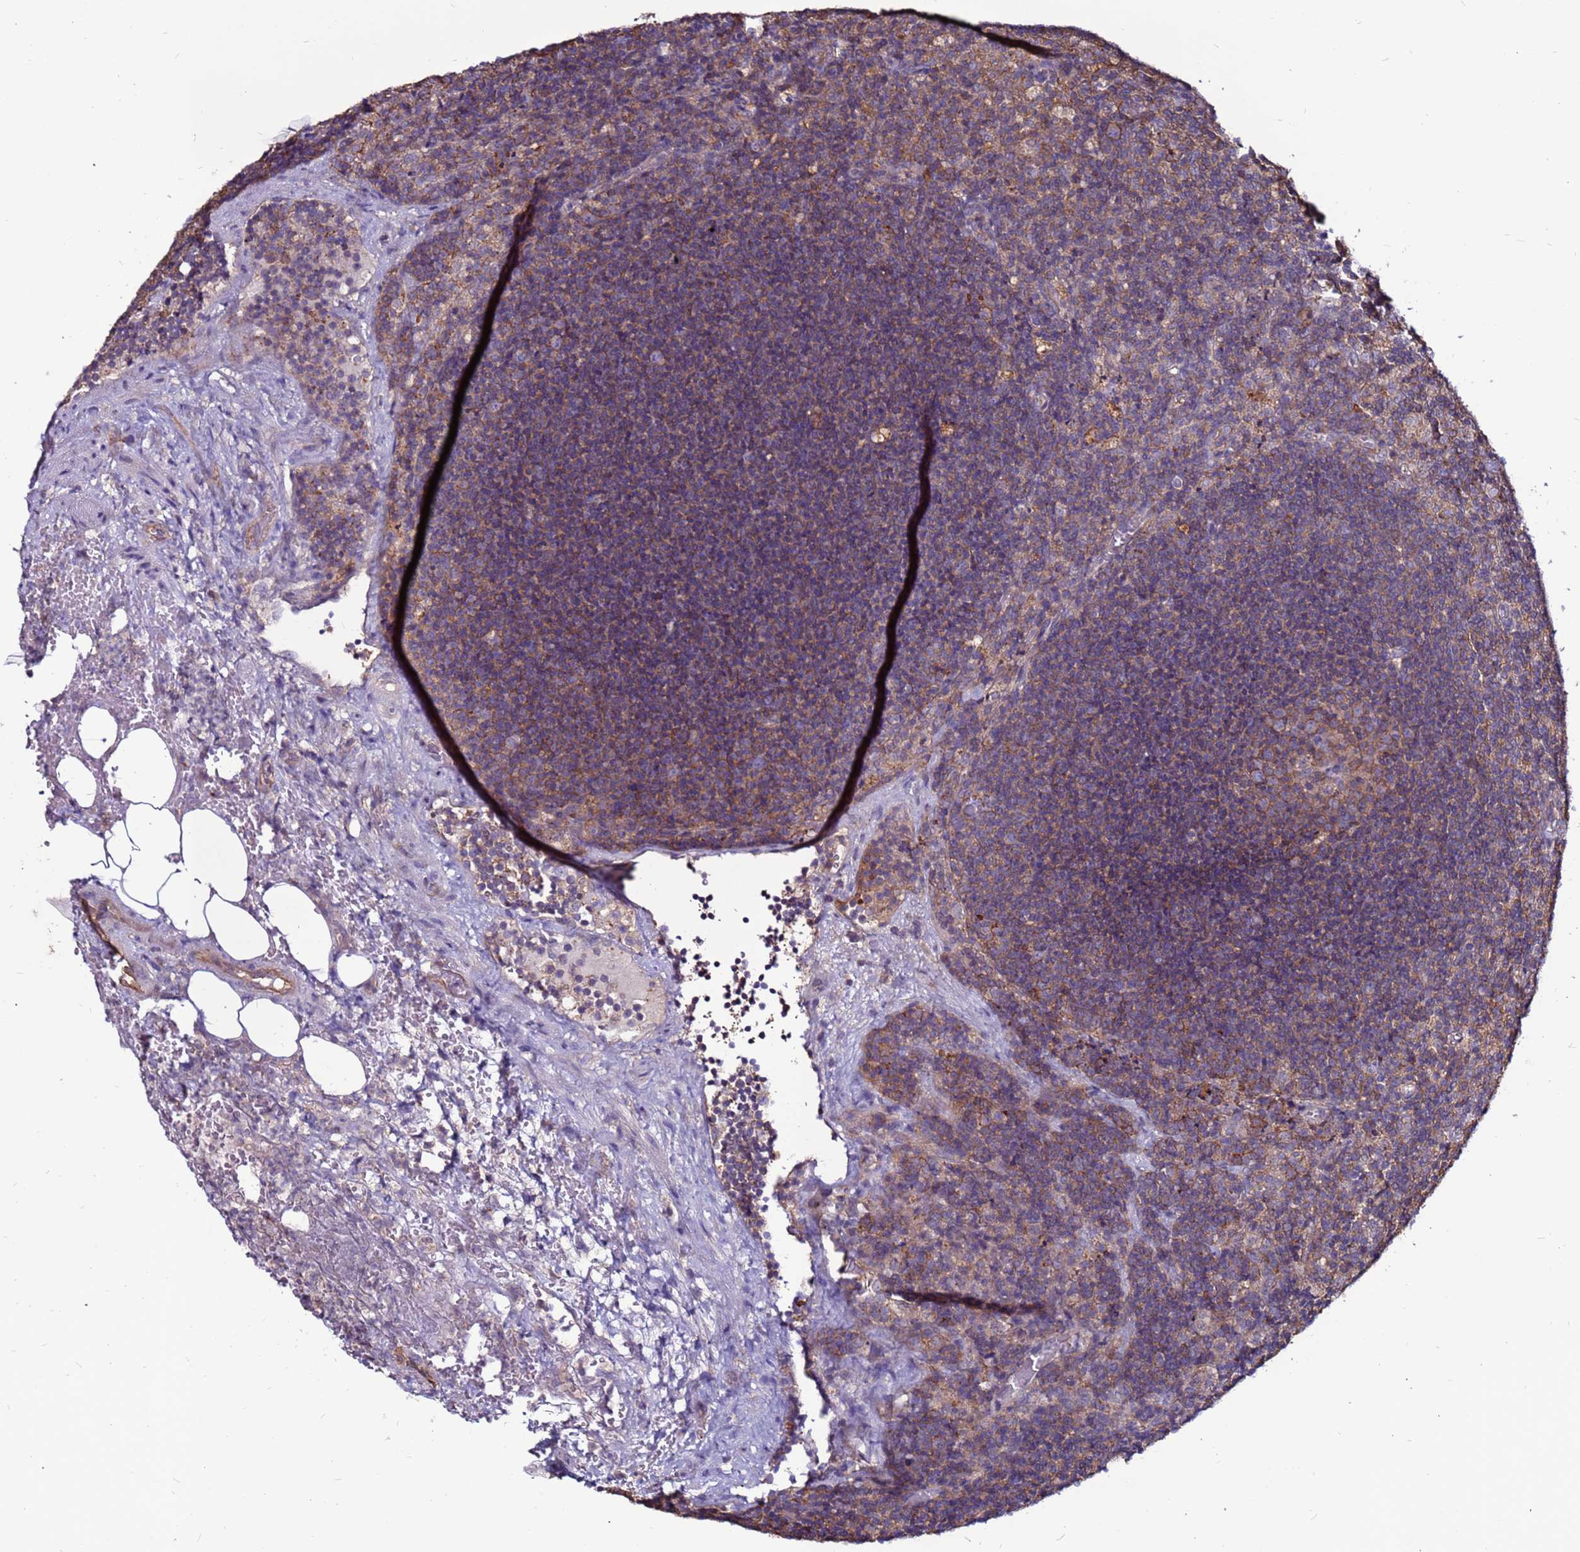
{"staining": {"intensity": "moderate", "quantity": ">75%", "location": "cytoplasmic/membranous"}, "tissue": "lymph node", "cell_type": "Germinal center cells", "image_type": "normal", "snomed": [{"axis": "morphology", "description": "Normal tissue, NOS"}, {"axis": "topography", "description": "Lymph node"}], "caption": "The histopathology image reveals immunohistochemical staining of benign lymph node. There is moderate cytoplasmic/membranous staining is appreciated in approximately >75% of germinal center cells. (DAB (3,3'-diaminobenzidine) IHC with brightfield microscopy, high magnification).", "gene": "NRN1L", "patient": {"sex": "male", "age": 69}}